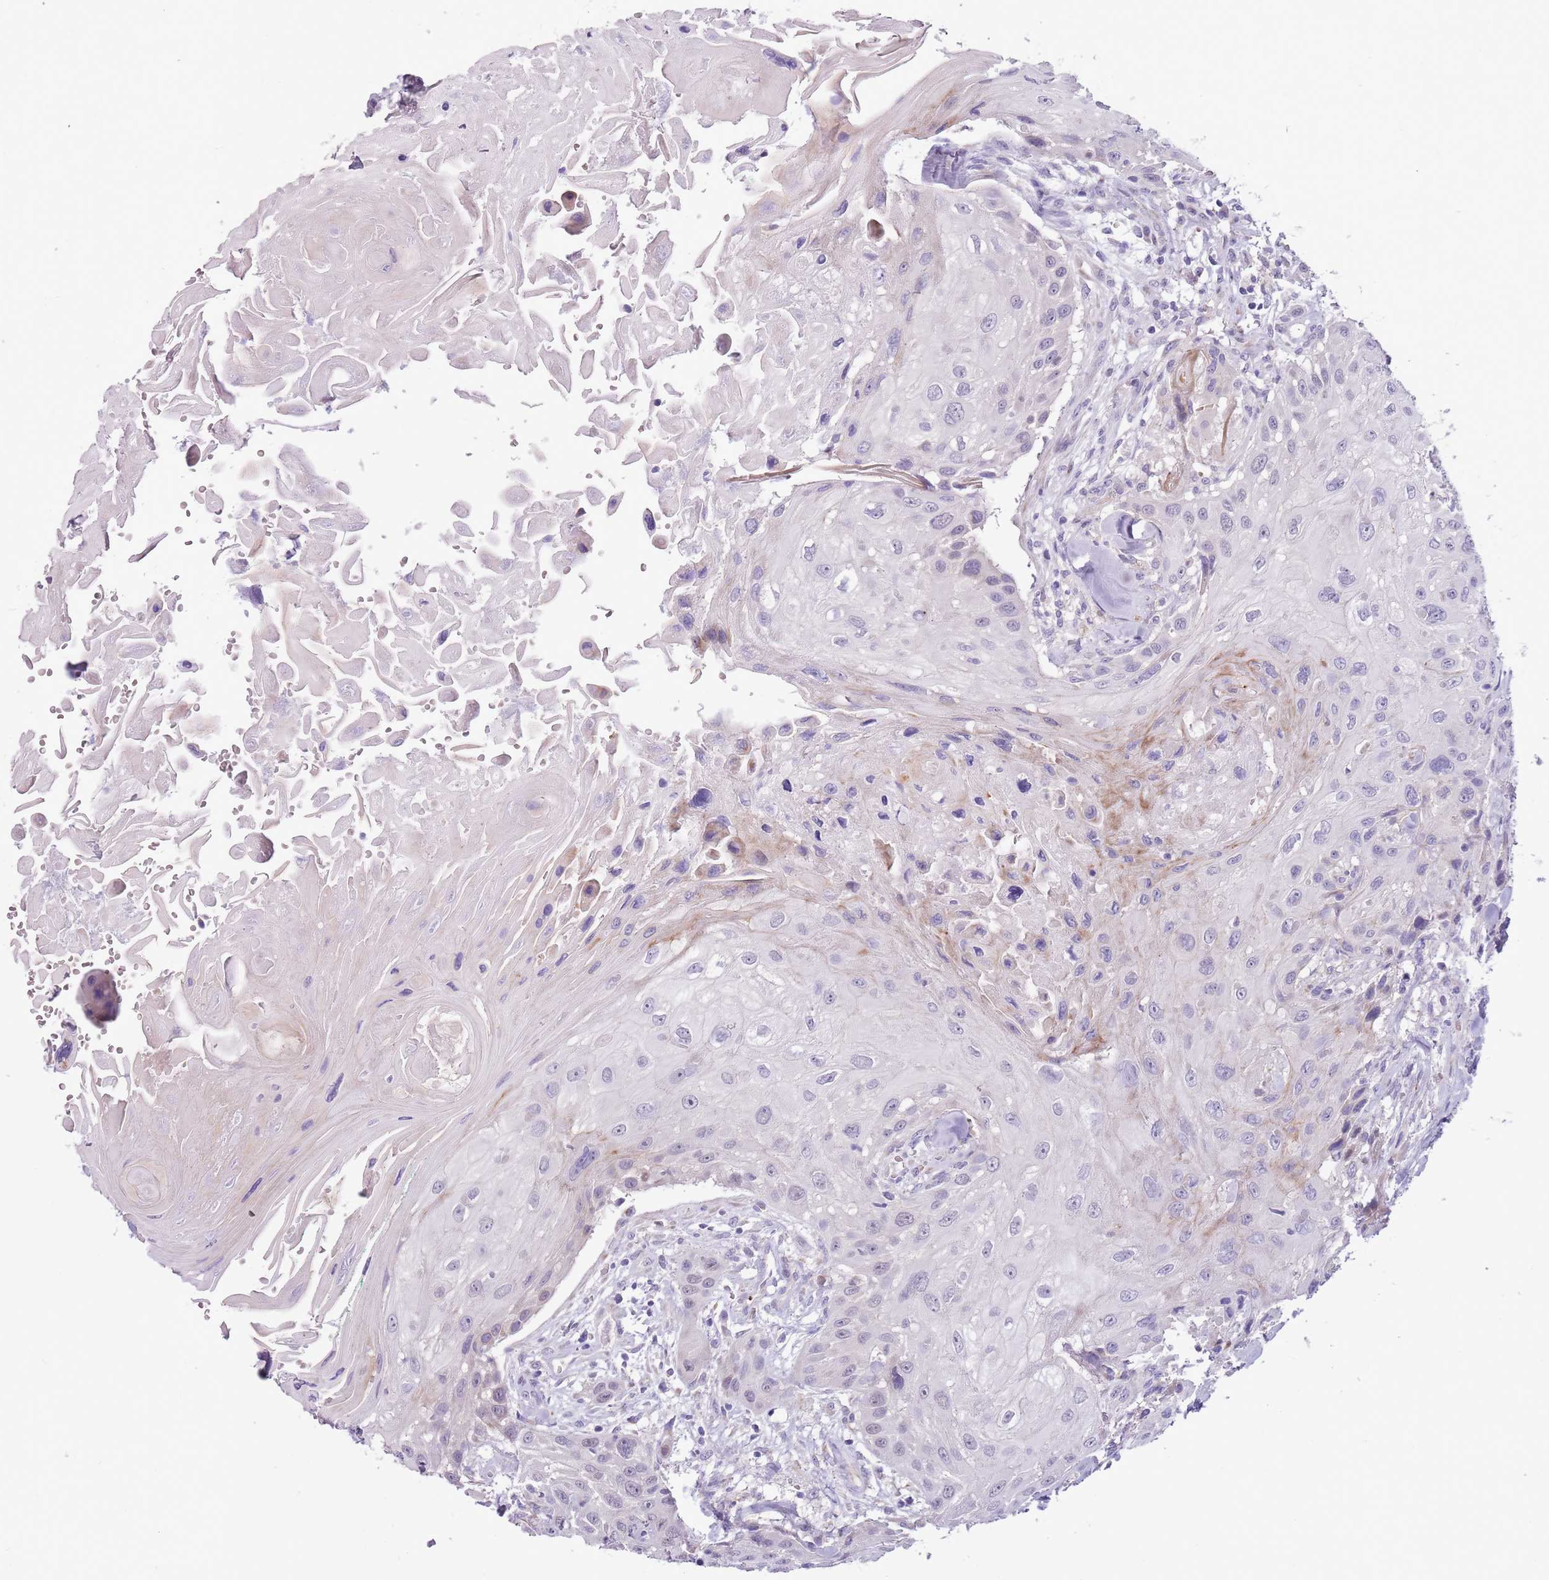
{"staining": {"intensity": "negative", "quantity": "none", "location": "none"}, "tissue": "head and neck cancer", "cell_type": "Tumor cells", "image_type": "cancer", "snomed": [{"axis": "morphology", "description": "Squamous cell carcinoma, NOS"}, {"axis": "topography", "description": "Head-Neck"}], "caption": "The micrograph exhibits no significant positivity in tumor cells of head and neck squamous cell carcinoma.", "gene": "MRPL32", "patient": {"sex": "male", "age": 81}}